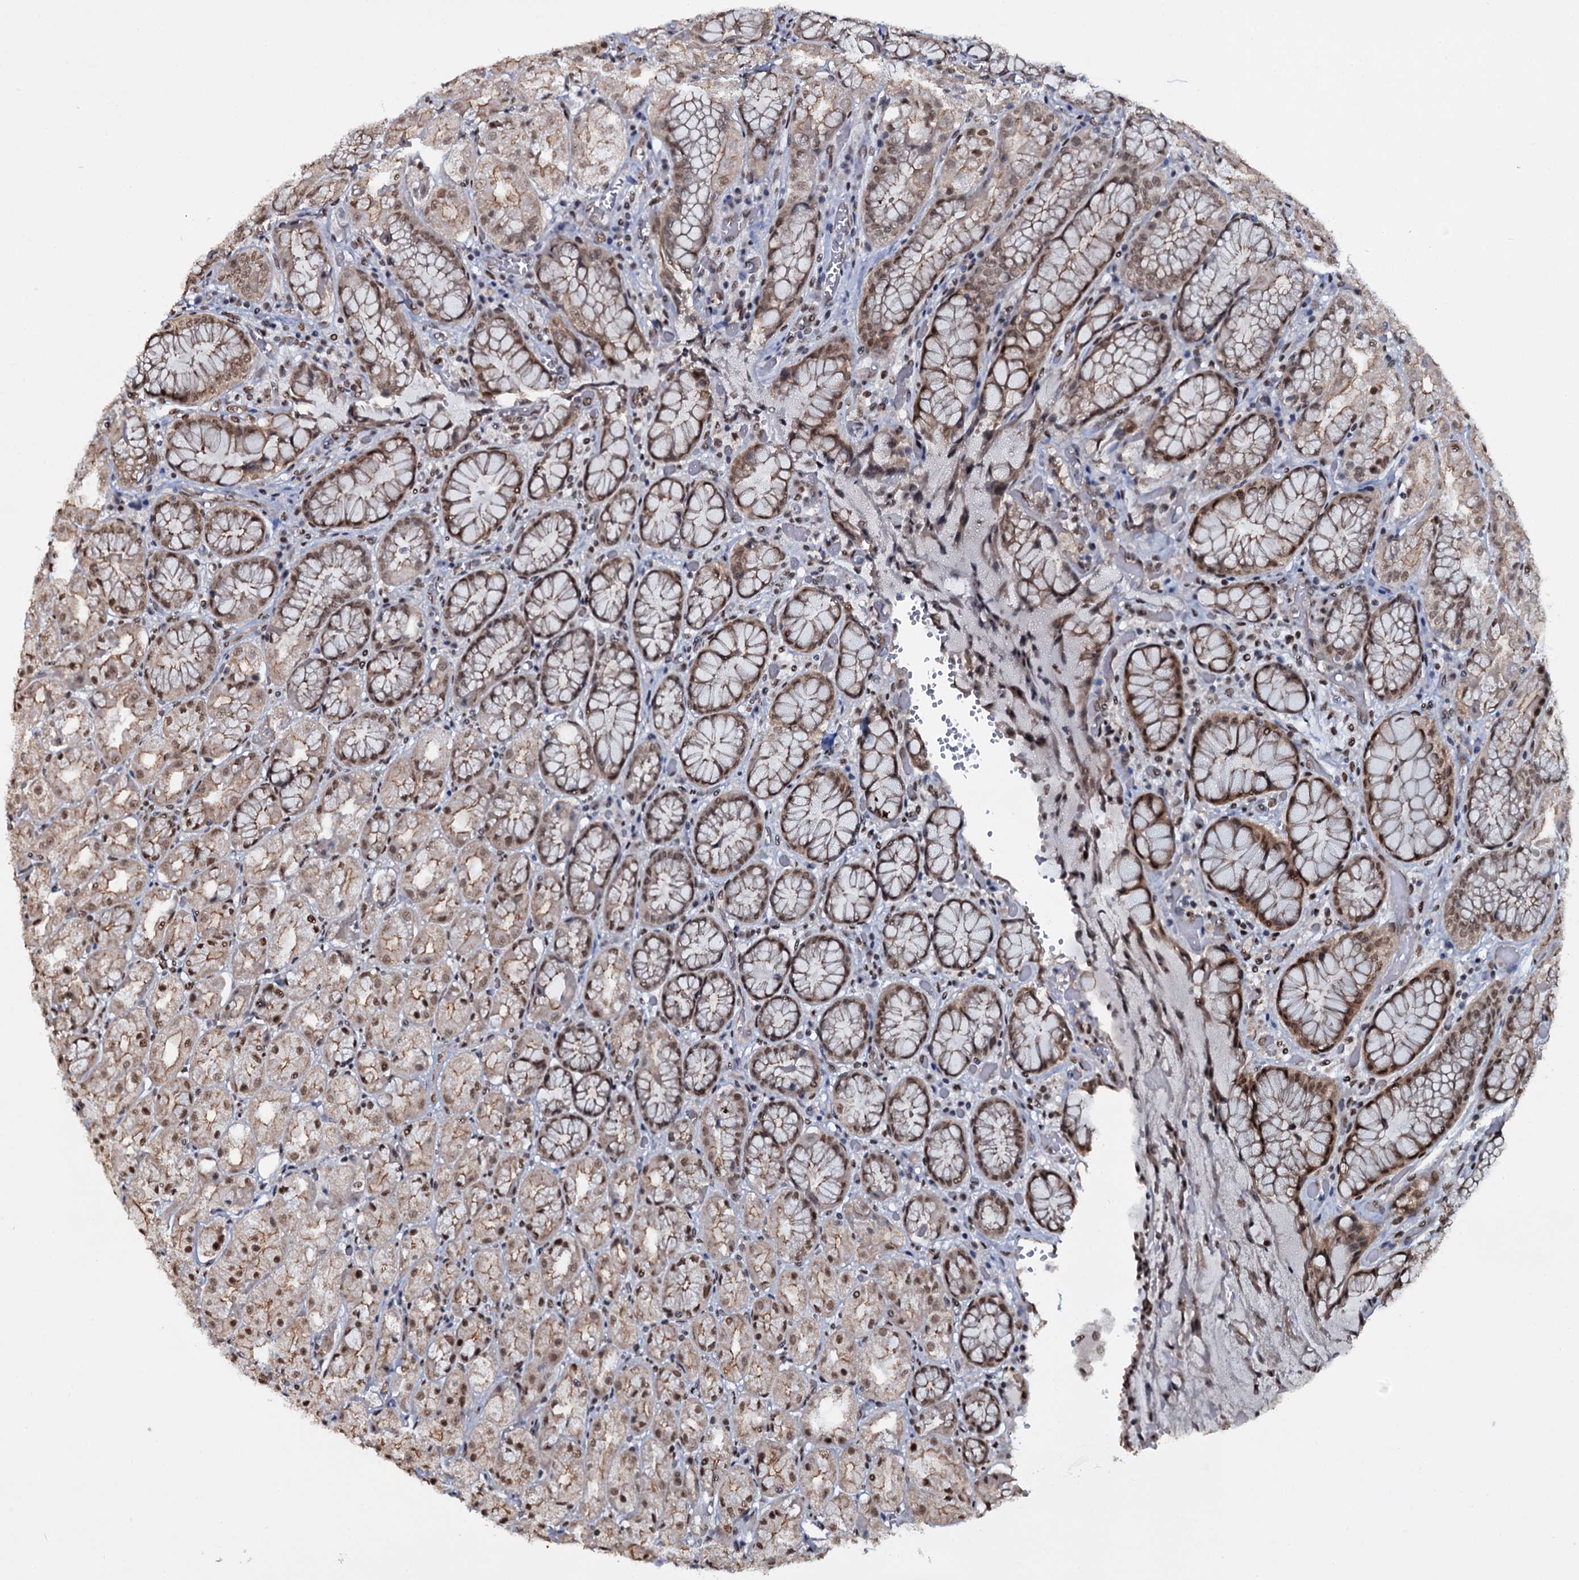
{"staining": {"intensity": "moderate", "quantity": ">75%", "location": "cytoplasmic/membranous,nuclear"}, "tissue": "stomach", "cell_type": "Glandular cells", "image_type": "normal", "snomed": [{"axis": "morphology", "description": "Normal tissue, NOS"}, {"axis": "topography", "description": "Stomach, upper"}], "caption": "Immunohistochemistry (IHC) image of benign stomach: stomach stained using IHC displays medium levels of moderate protein expression localized specifically in the cytoplasmic/membranous,nuclear of glandular cells, appearing as a cytoplasmic/membranous,nuclear brown color.", "gene": "SH2D4B", "patient": {"sex": "male", "age": 72}}